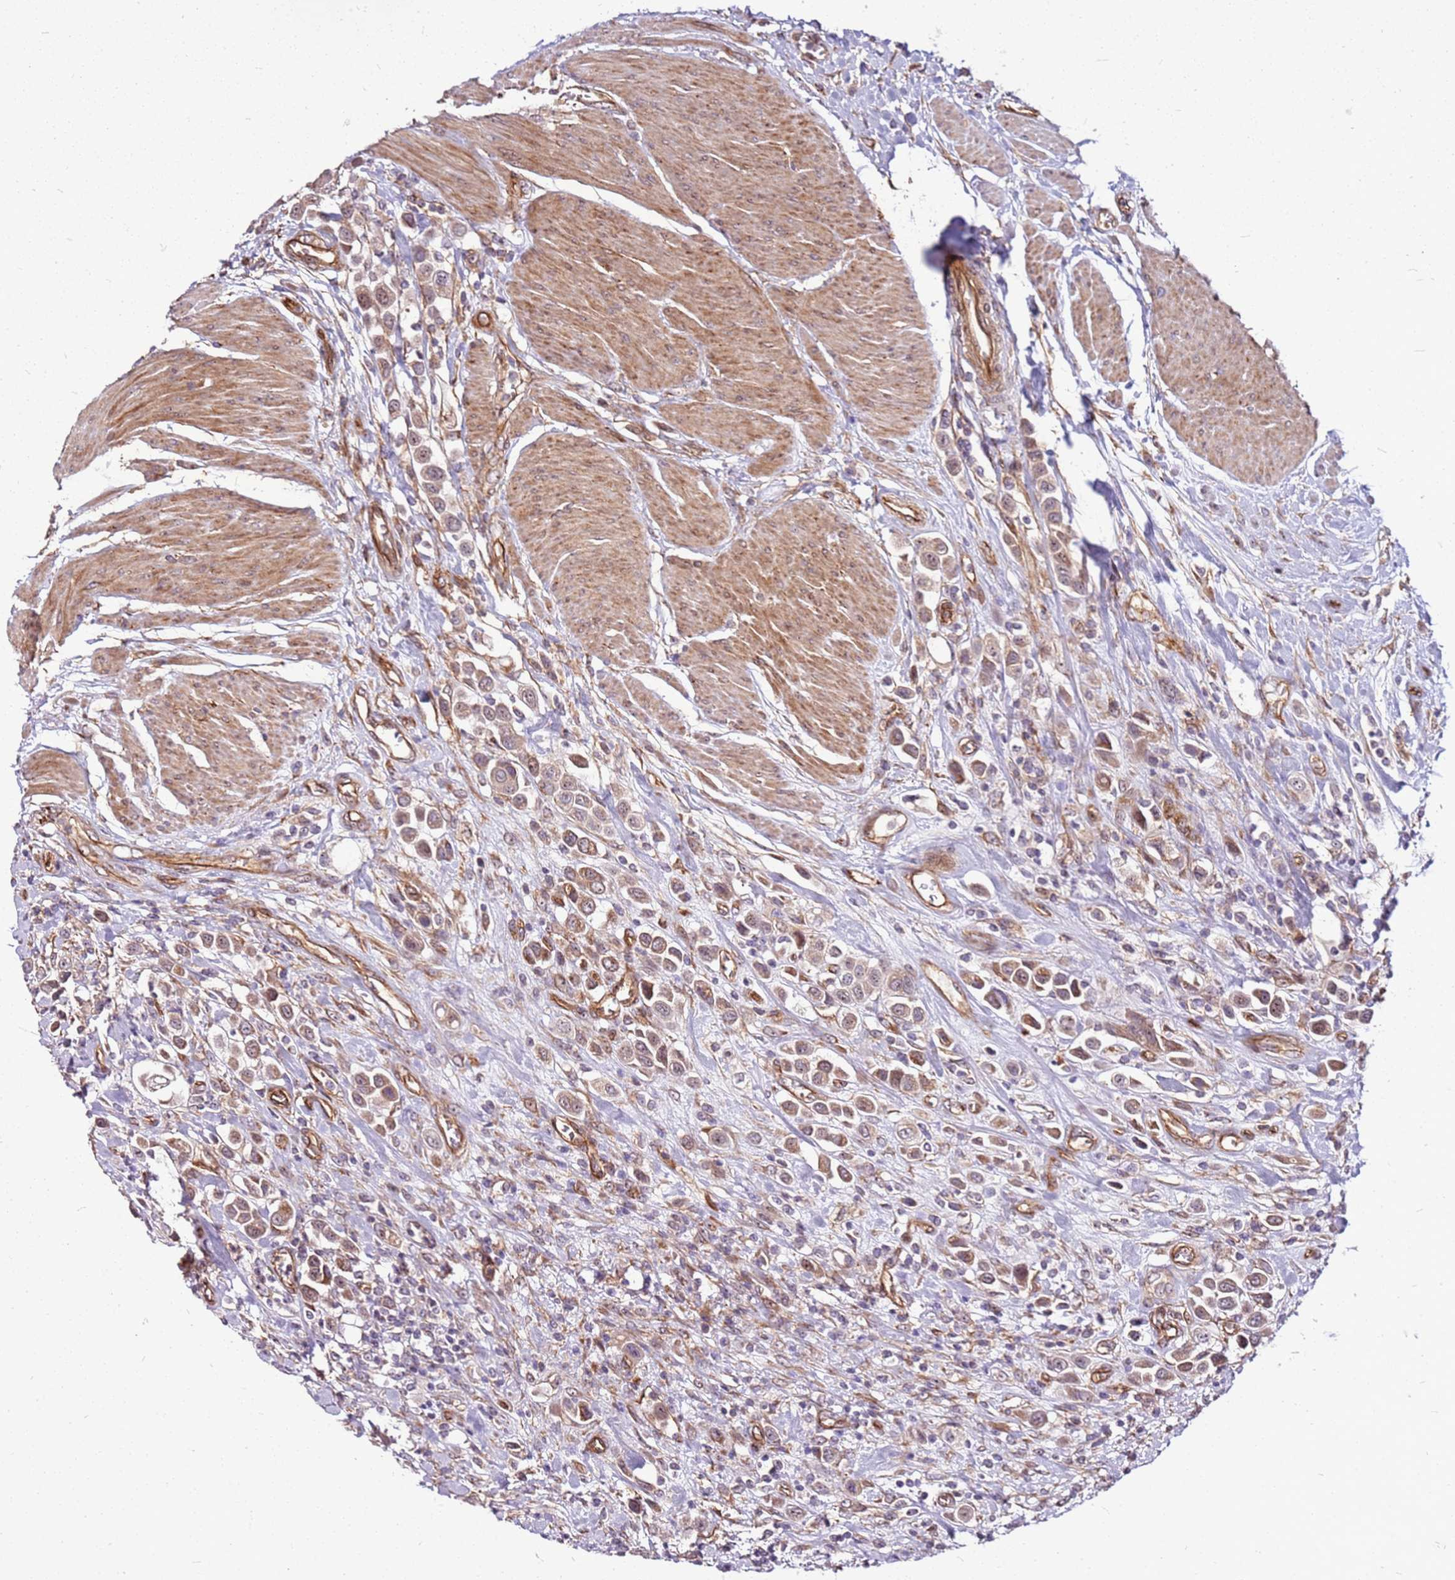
{"staining": {"intensity": "moderate", "quantity": "25%-75%", "location": "cytoplasmic/membranous"}, "tissue": "urothelial cancer", "cell_type": "Tumor cells", "image_type": "cancer", "snomed": [{"axis": "morphology", "description": "Urothelial carcinoma, High grade"}, {"axis": "topography", "description": "Urinary bladder"}], "caption": "Protein staining of urothelial cancer tissue reveals moderate cytoplasmic/membranous expression in approximately 25%-75% of tumor cells. Nuclei are stained in blue.", "gene": "TOPAZ1", "patient": {"sex": "male", "age": 50}}